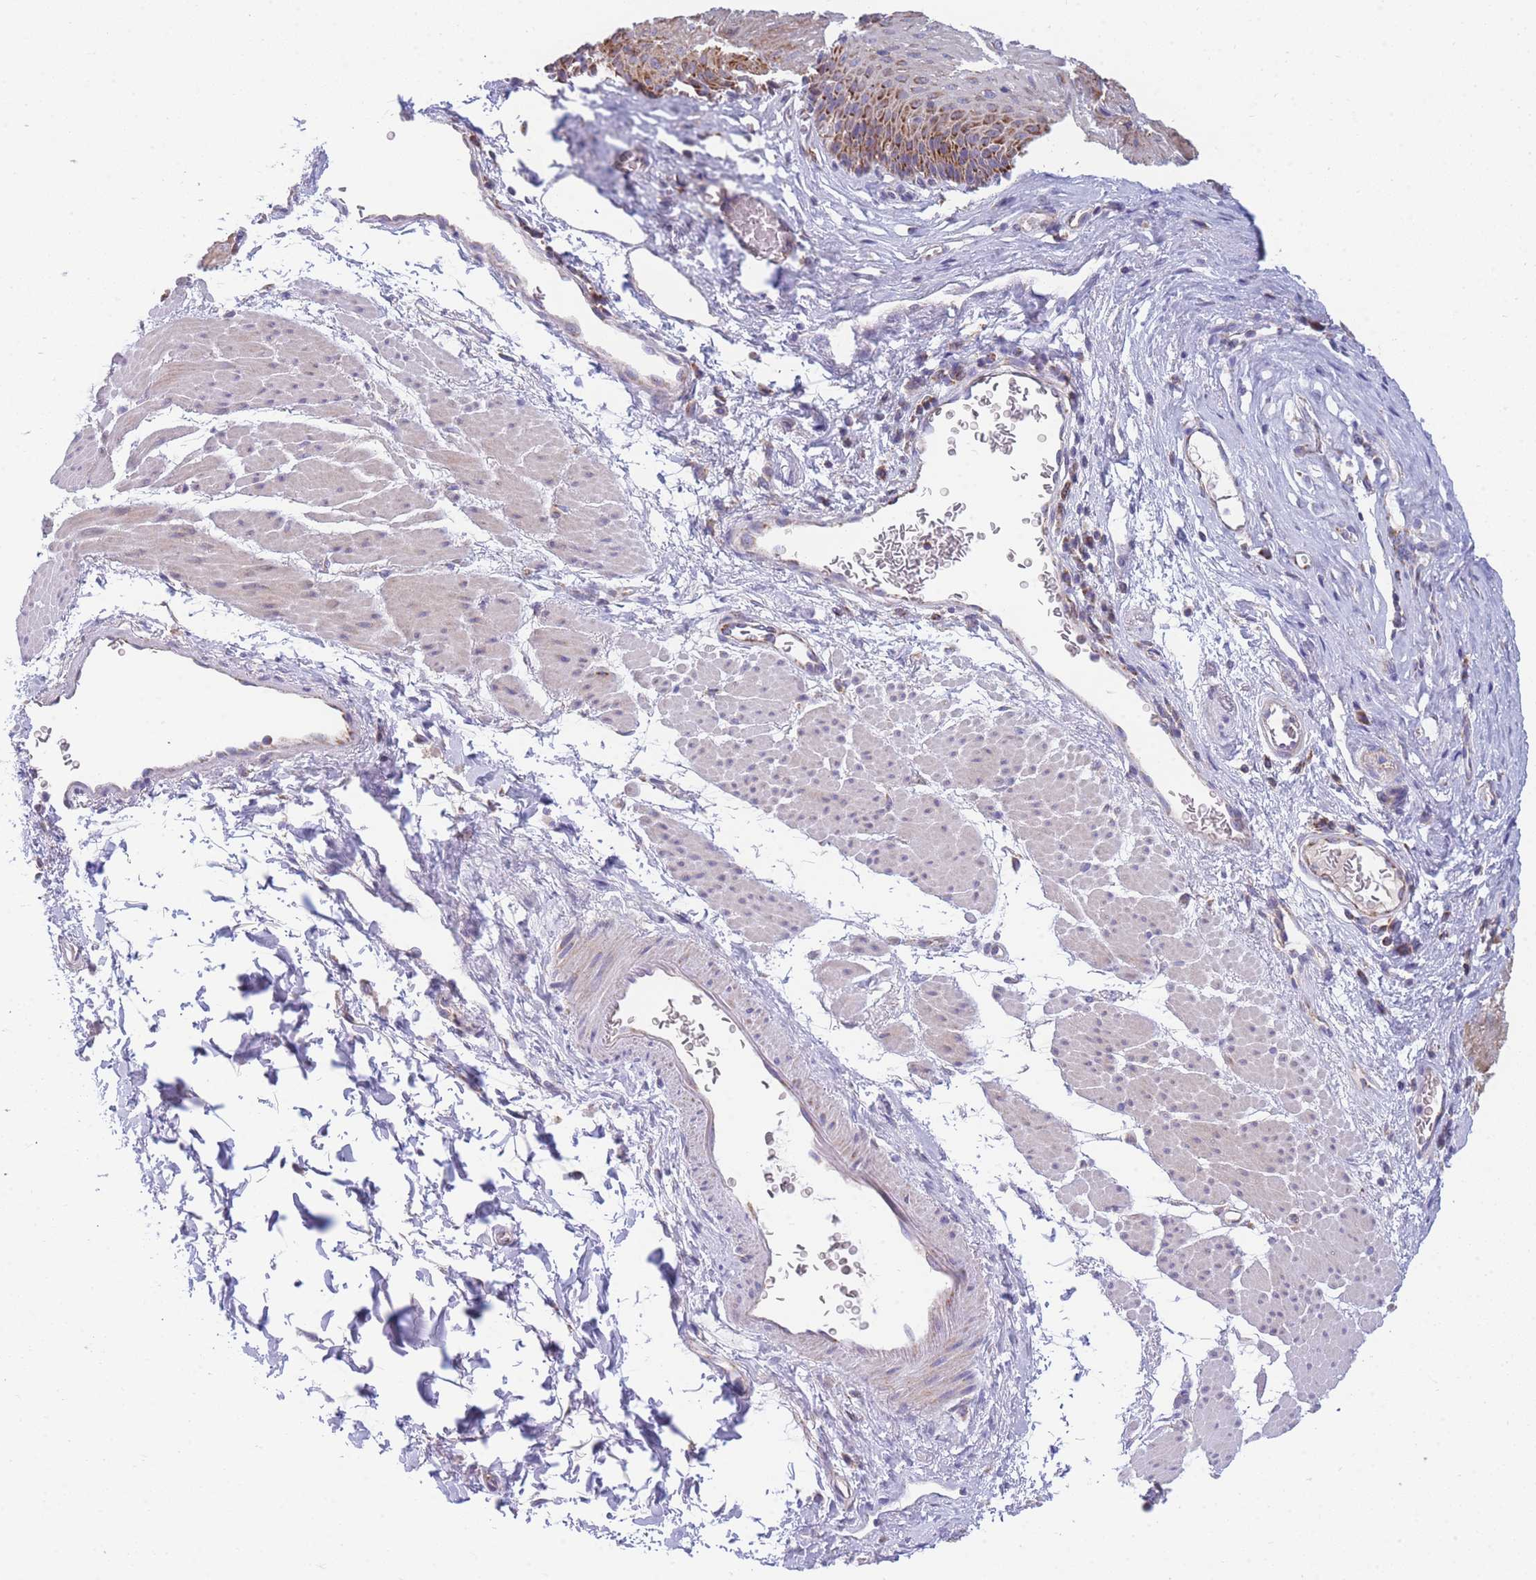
{"staining": {"intensity": "strong", "quantity": ">75%", "location": "cytoplasmic/membranous"}, "tissue": "esophagus", "cell_type": "Squamous epithelial cells", "image_type": "normal", "snomed": [{"axis": "morphology", "description": "Normal tissue, NOS"}, {"axis": "topography", "description": "Esophagus"}], "caption": "Squamous epithelial cells show high levels of strong cytoplasmic/membranous positivity in about >75% of cells in unremarkable human esophagus. Using DAB (brown) and hematoxylin (blue) stains, captured at high magnification using brightfield microscopy.", "gene": "MRPS11", "patient": {"sex": "female", "age": 66}}